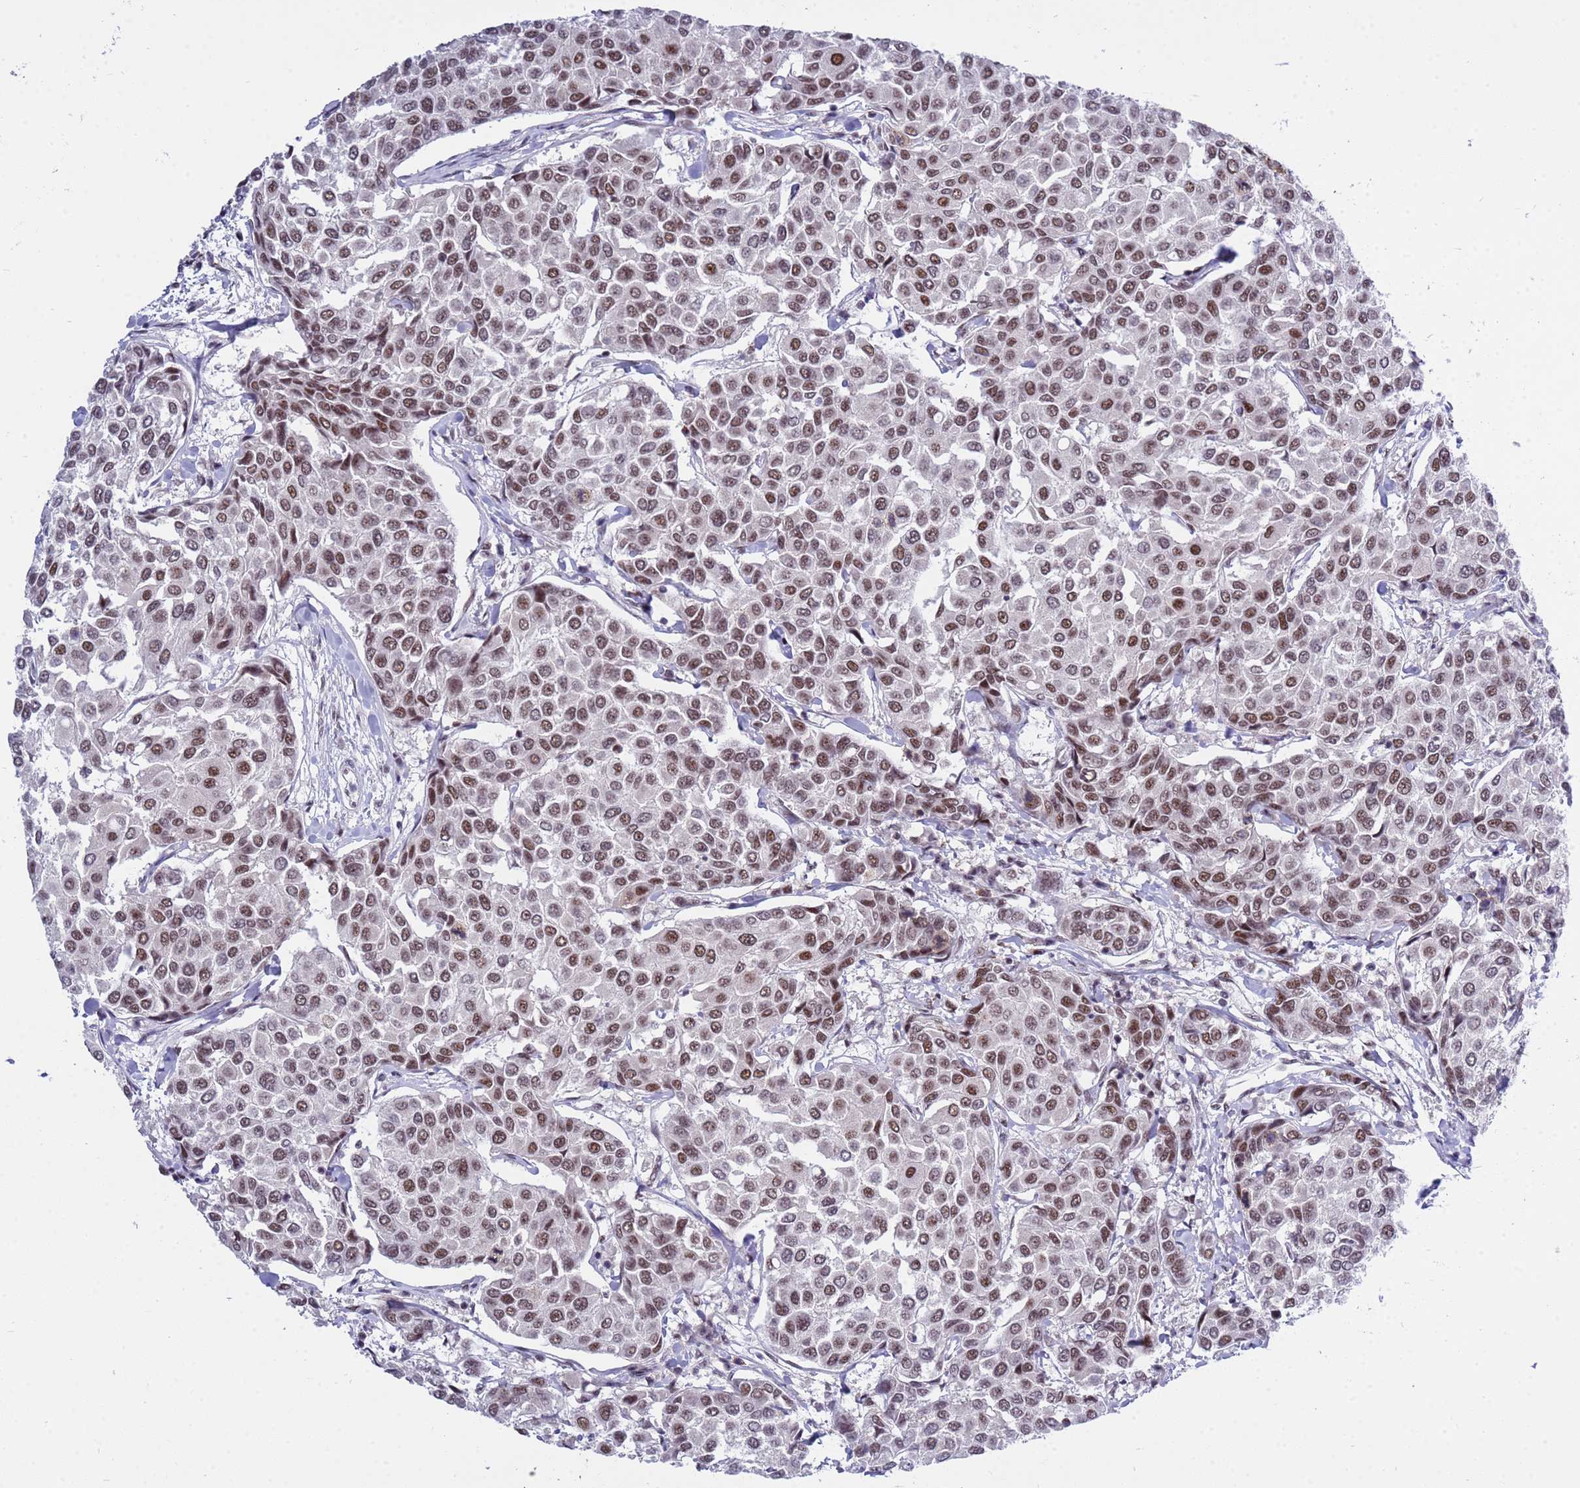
{"staining": {"intensity": "strong", "quantity": ">75%", "location": "nuclear"}, "tissue": "breast cancer", "cell_type": "Tumor cells", "image_type": "cancer", "snomed": [{"axis": "morphology", "description": "Duct carcinoma"}, {"axis": "topography", "description": "Breast"}], "caption": "Immunohistochemical staining of infiltrating ductal carcinoma (breast) exhibits high levels of strong nuclear protein positivity in approximately >75% of tumor cells. (brown staining indicates protein expression, while blue staining denotes nuclei).", "gene": "THOC2", "patient": {"sex": "female", "age": 55}}